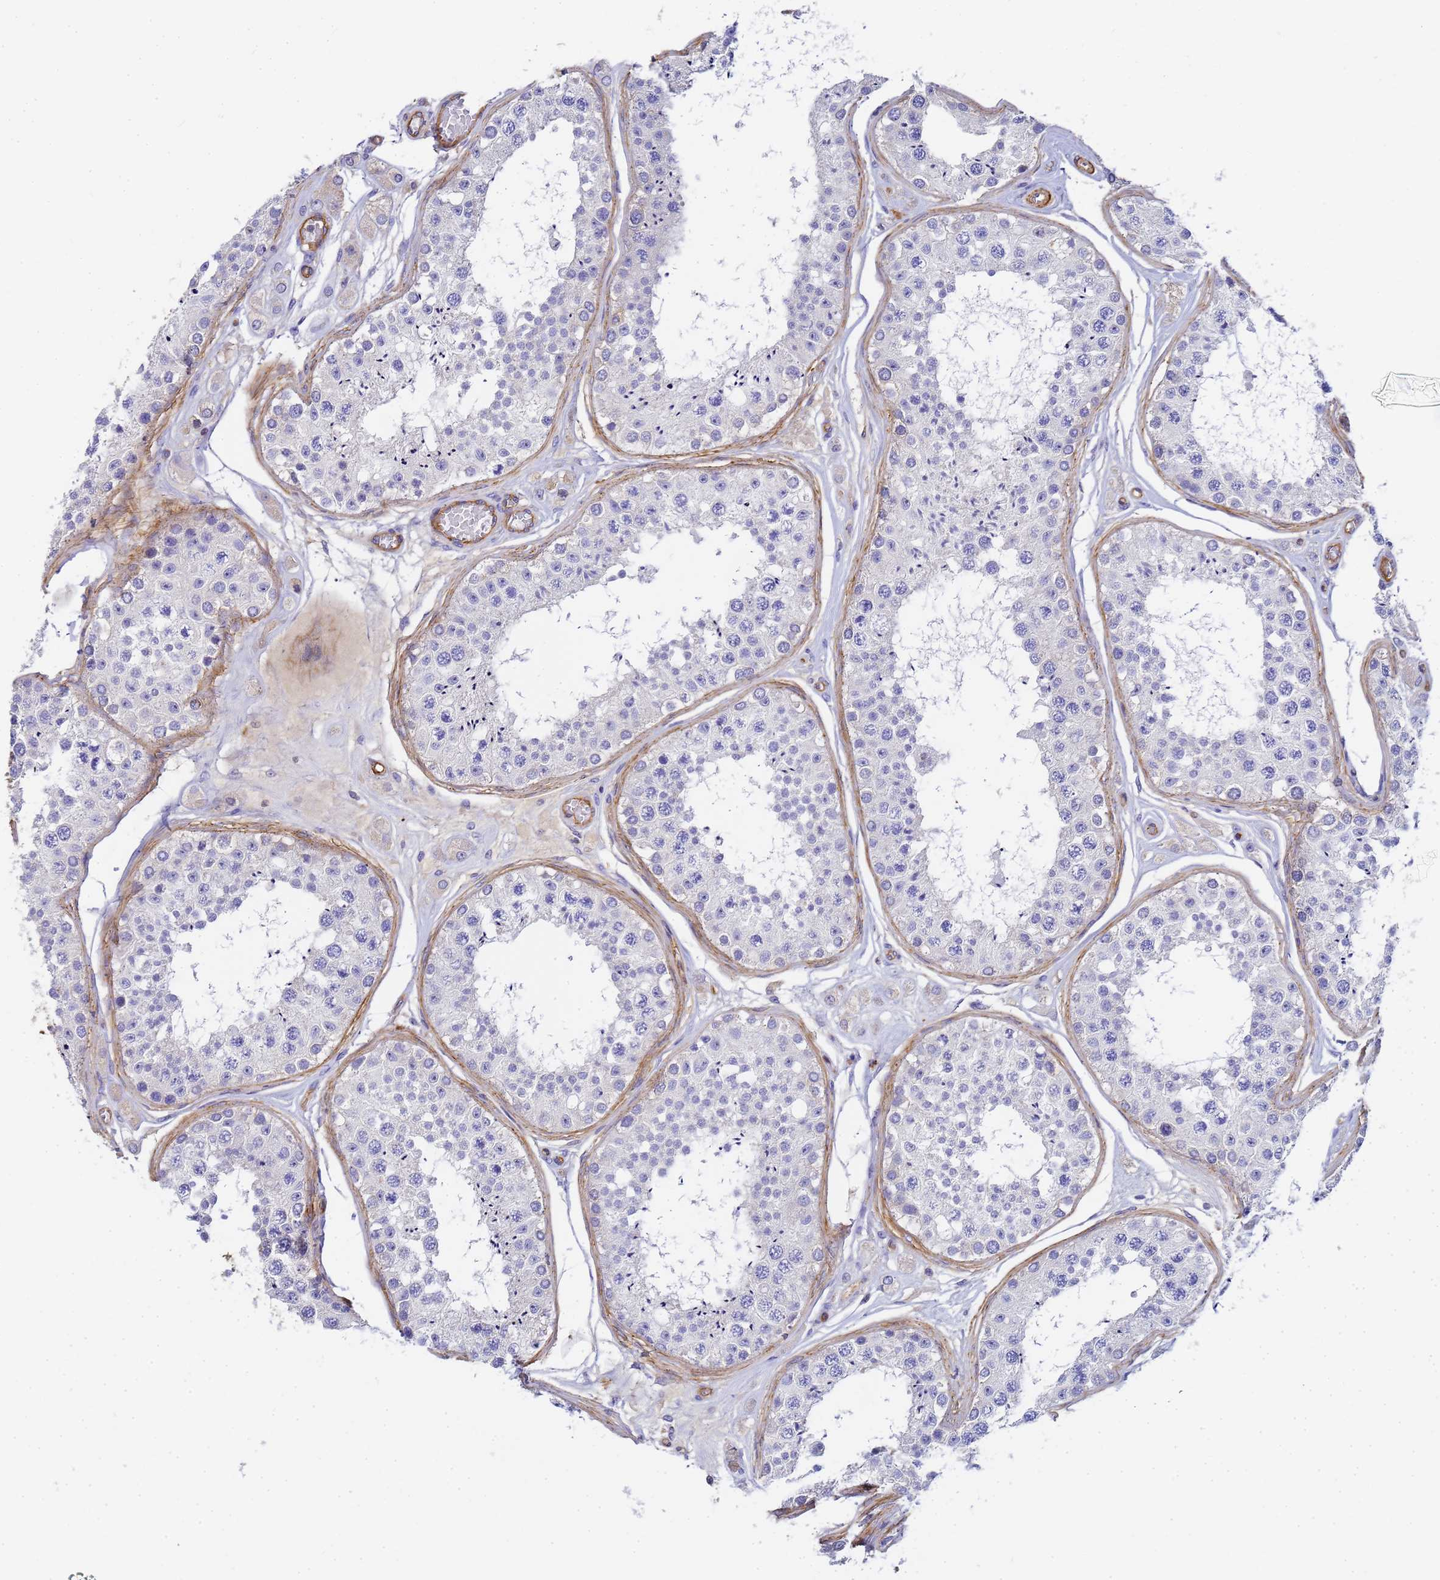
{"staining": {"intensity": "negative", "quantity": "none", "location": "none"}, "tissue": "testis", "cell_type": "Cells in seminiferous ducts", "image_type": "normal", "snomed": [{"axis": "morphology", "description": "Normal tissue, NOS"}, {"axis": "topography", "description": "Testis"}], "caption": "An immunohistochemistry (IHC) image of benign testis is shown. There is no staining in cells in seminiferous ducts of testis. (DAB (3,3'-diaminobenzidine) immunohistochemistry, high magnification).", "gene": "MYL10", "patient": {"sex": "male", "age": 25}}